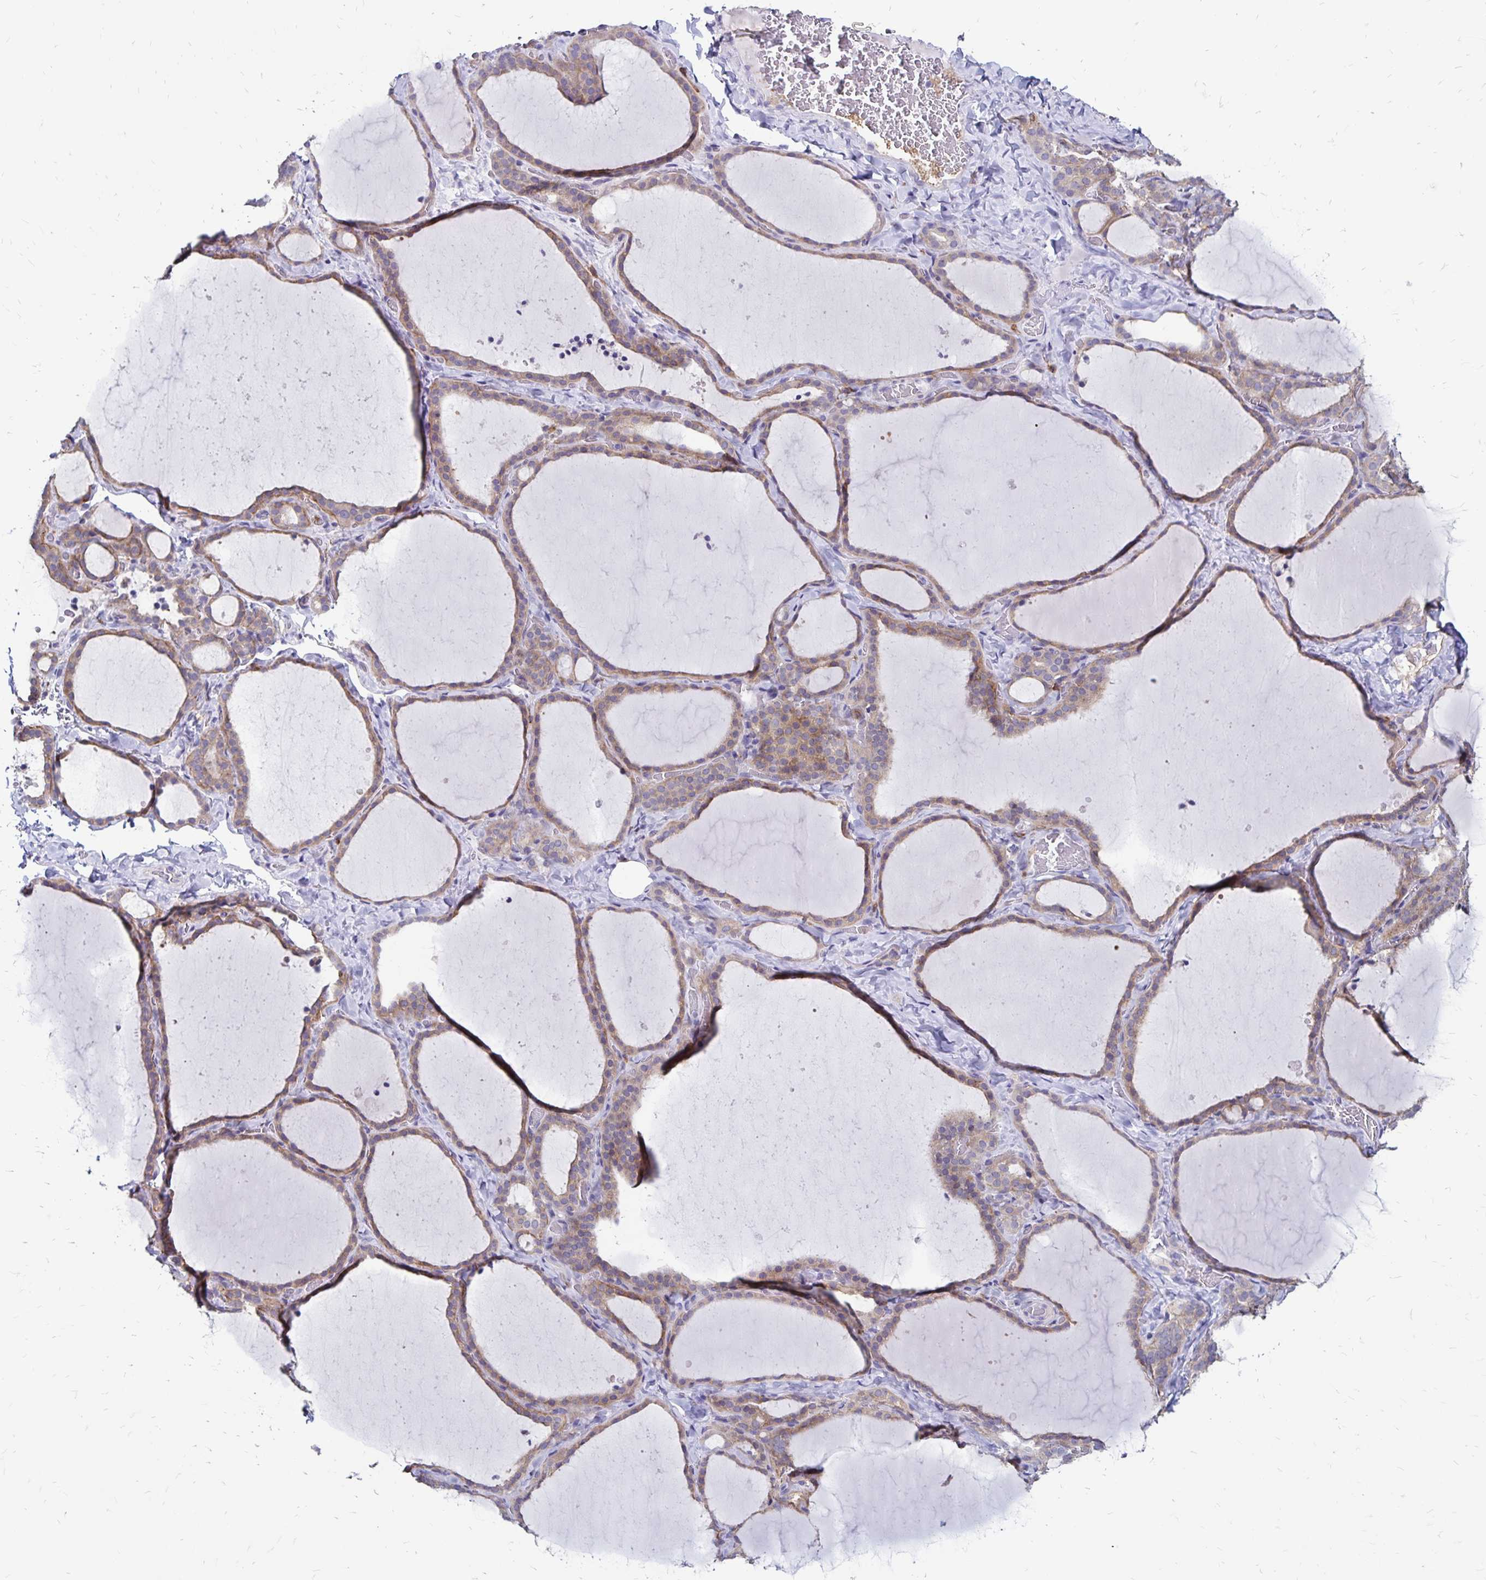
{"staining": {"intensity": "moderate", "quantity": "25%-75%", "location": "cytoplasmic/membranous"}, "tissue": "thyroid gland", "cell_type": "Glandular cells", "image_type": "normal", "snomed": [{"axis": "morphology", "description": "Normal tissue, NOS"}, {"axis": "topography", "description": "Thyroid gland"}], "caption": "The image exhibits a brown stain indicating the presence of a protein in the cytoplasmic/membranous of glandular cells in thyroid gland. (Stains: DAB (3,3'-diaminobenzidine) in brown, nuclei in blue, Microscopy: brightfield microscopy at high magnification).", "gene": "TNS3", "patient": {"sex": "female", "age": 22}}